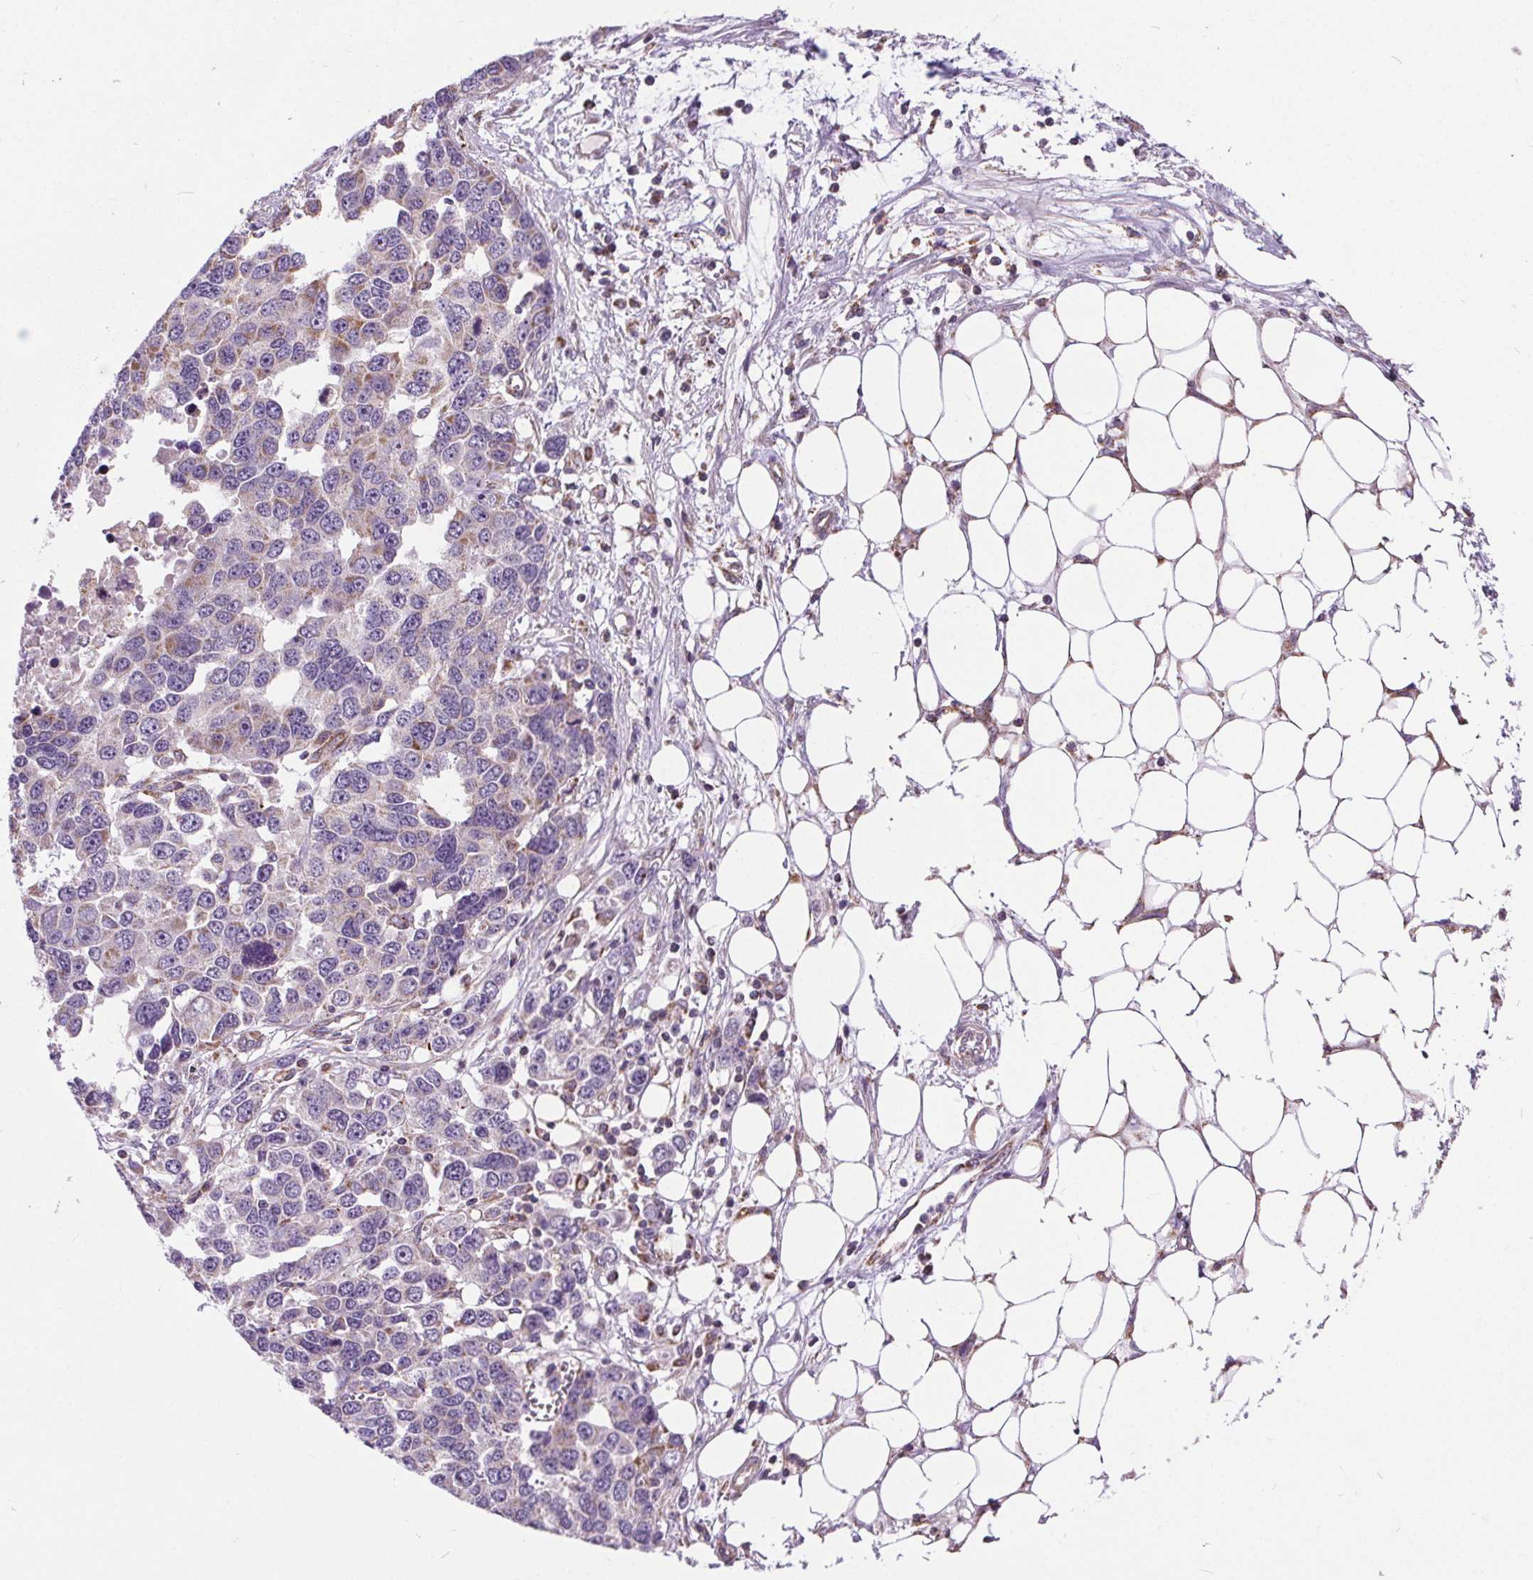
{"staining": {"intensity": "moderate", "quantity": "<25%", "location": "cytoplasmic/membranous"}, "tissue": "ovarian cancer", "cell_type": "Tumor cells", "image_type": "cancer", "snomed": [{"axis": "morphology", "description": "Cystadenocarcinoma, serous, NOS"}, {"axis": "topography", "description": "Ovary"}], "caption": "Moderate cytoplasmic/membranous positivity for a protein is present in approximately <25% of tumor cells of ovarian cancer (serous cystadenocarcinoma) using immunohistochemistry (IHC).", "gene": "GOLT1B", "patient": {"sex": "female", "age": 76}}